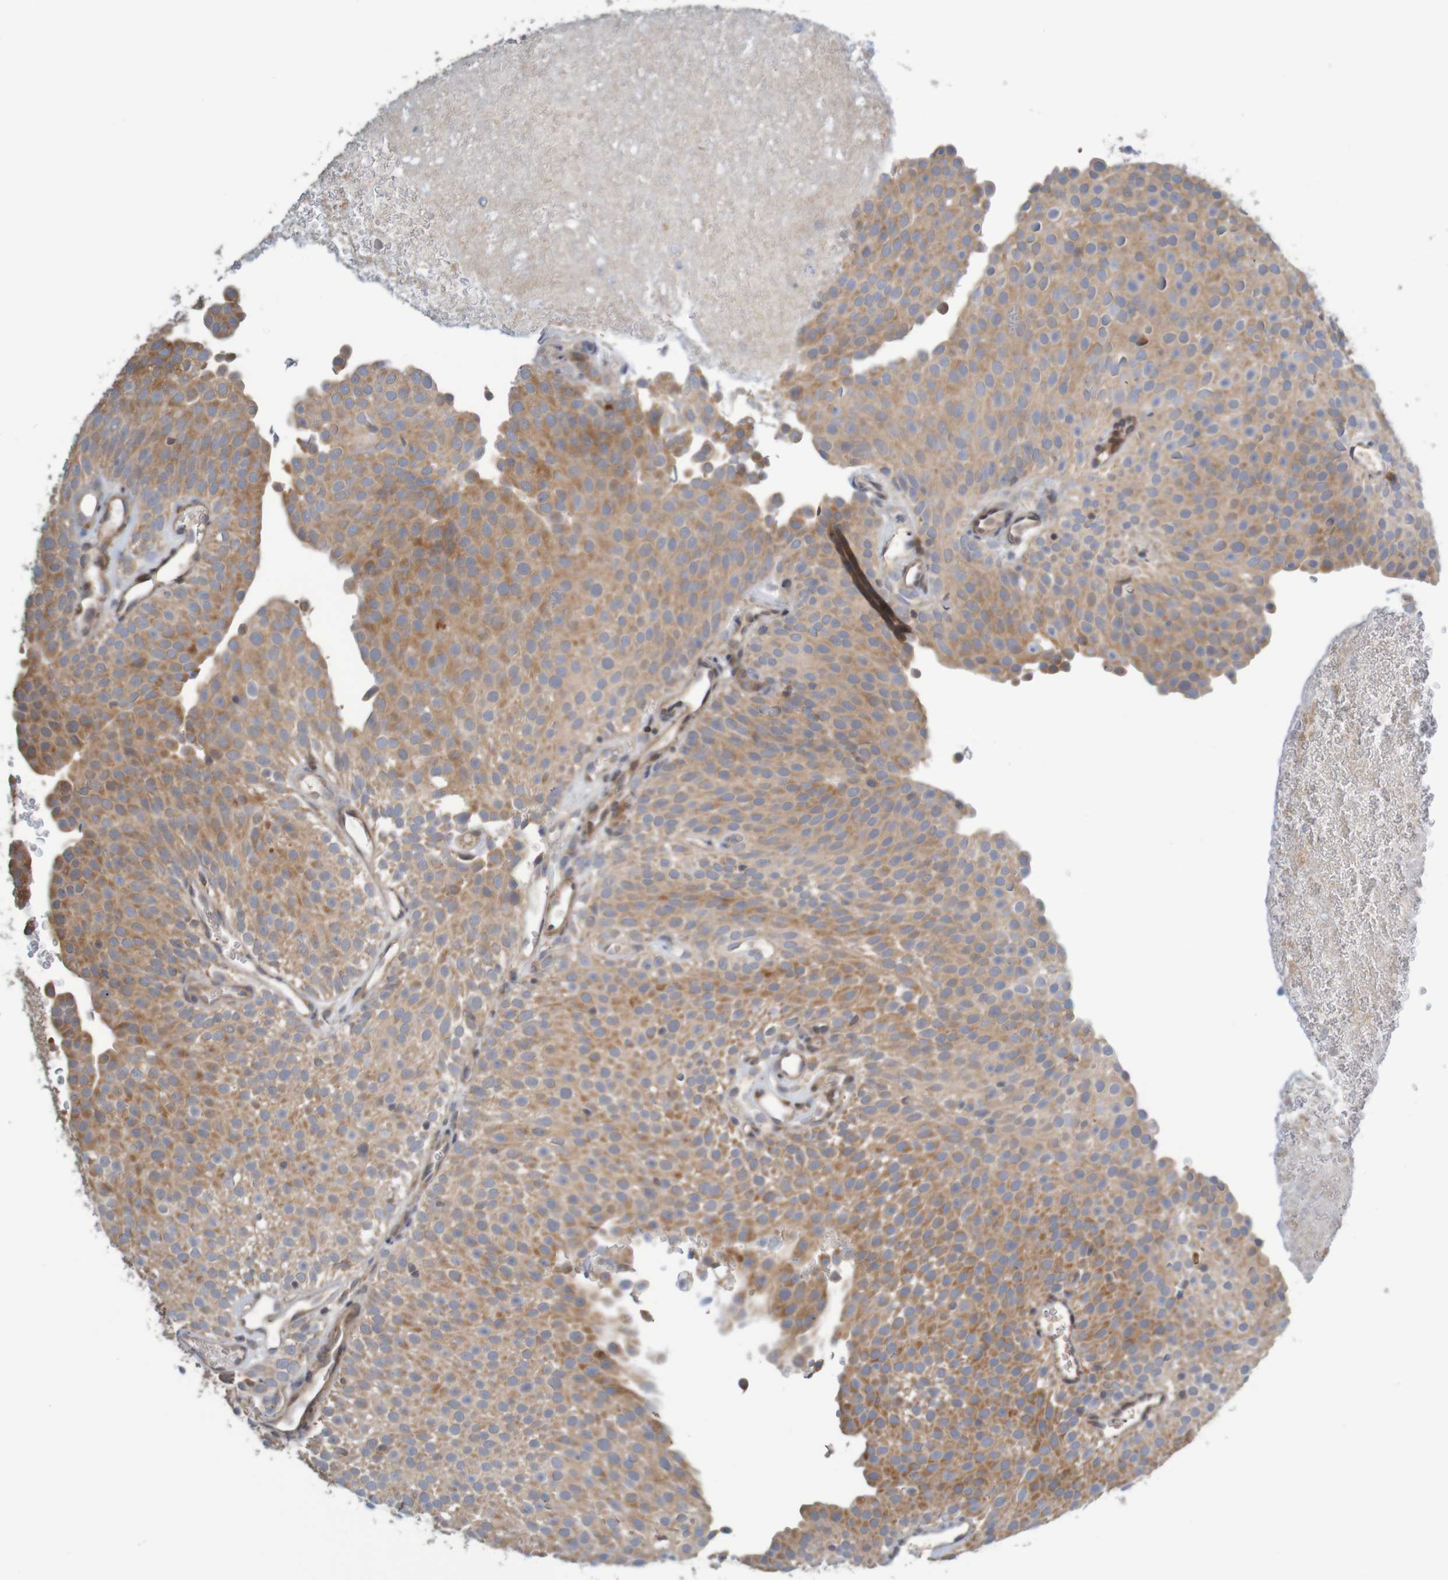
{"staining": {"intensity": "moderate", "quantity": ">75%", "location": "cytoplasmic/membranous"}, "tissue": "urothelial cancer", "cell_type": "Tumor cells", "image_type": "cancer", "snomed": [{"axis": "morphology", "description": "Urothelial carcinoma, Low grade"}, {"axis": "topography", "description": "Urinary bladder"}], "caption": "The micrograph exhibits immunohistochemical staining of urothelial cancer. There is moderate cytoplasmic/membranous positivity is seen in about >75% of tumor cells. (Stains: DAB (3,3'-diaminobenzidine) in brown, nuclei in blue, Microscopy: brightfield microscopy at high magnification).", "gene": "ANKK1", "patient": {"sex": "male", "age": 78}}